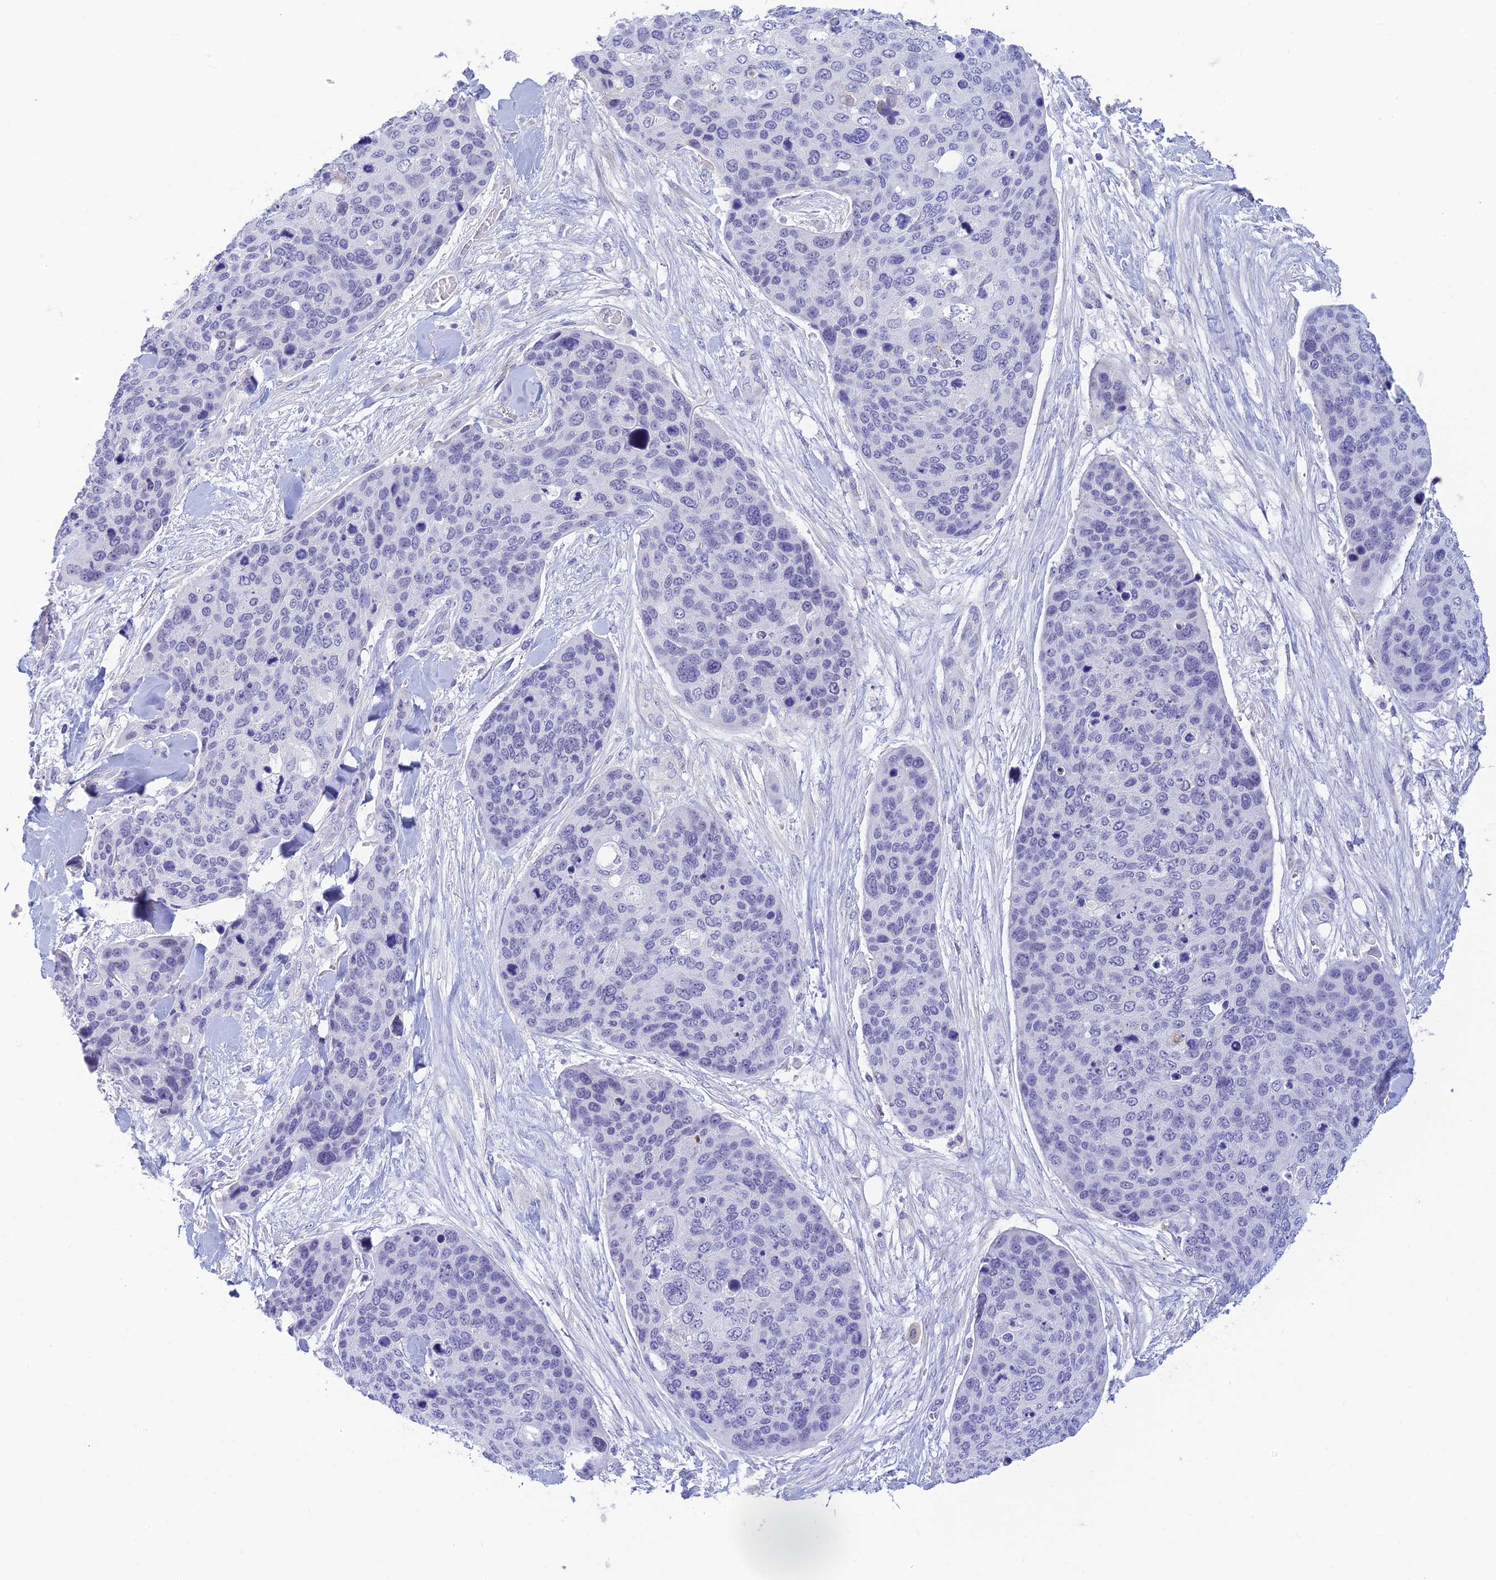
{"staining": {"intensity": "negative", "quantity": "none", "location": "none"}, "tissue": "skin cancer", "cell_type": "Tumor cells", "image_type": "cancer", "snomed": [{"axis": "morphology", "description": "Basal cell carcinoma"}, {"axis": "topography", "description": "Skin"}], "caption": "High power microscopy image of an IHC micrograph of basal cell carcinoma (skin), revealing no significant expression in tumor cells. (IHC, brightfield microscopy, high magnification).", "gene": "INTS13", "patient": {"sex": "female", "age": 74}}